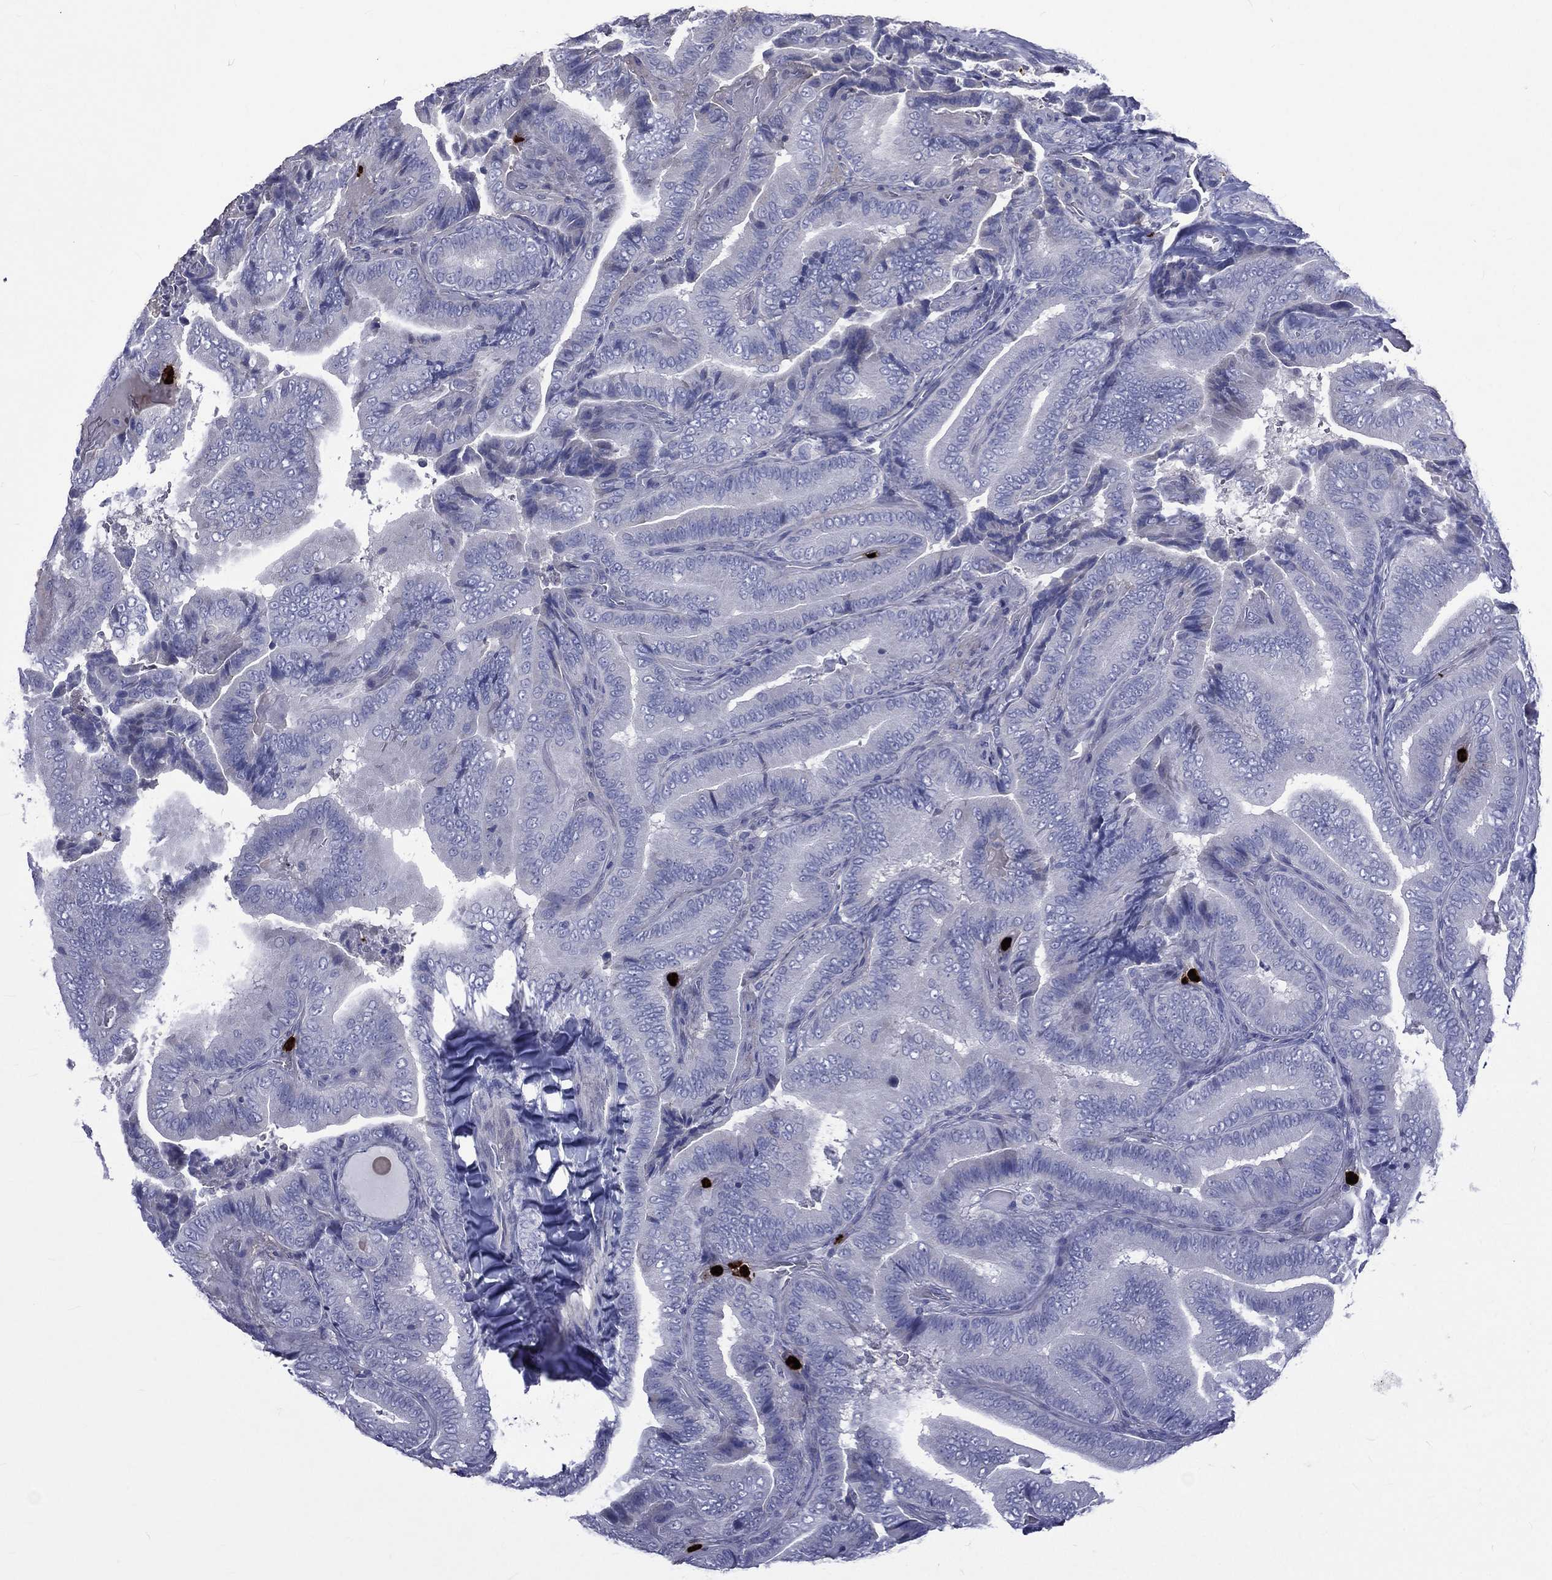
{"staining": {"intensity": "negative", "quantity": "none", "location": "none"}, "tissue": "thyroid cancer", "cell_type": "Tumor cells", "image_type": "cancer", "snomed": [{"axis": "morphology", "description": "Papillary adenocarcinoma, NOS"}, {"axis": "topography", "description": "Thyroid gland"}], "caption": "DAB (3,3'-diaminobenzidine) immunohistochemical staining of human papillary adenocarcinoma (thyroid) exhibits no significant expression in tumor cells. The staining is performed using DAB brown chromogen with nuclei counter-stained in using hematoxylin.", "gene": "ELANE", "patient": {"sex": "male", "age": 61}}